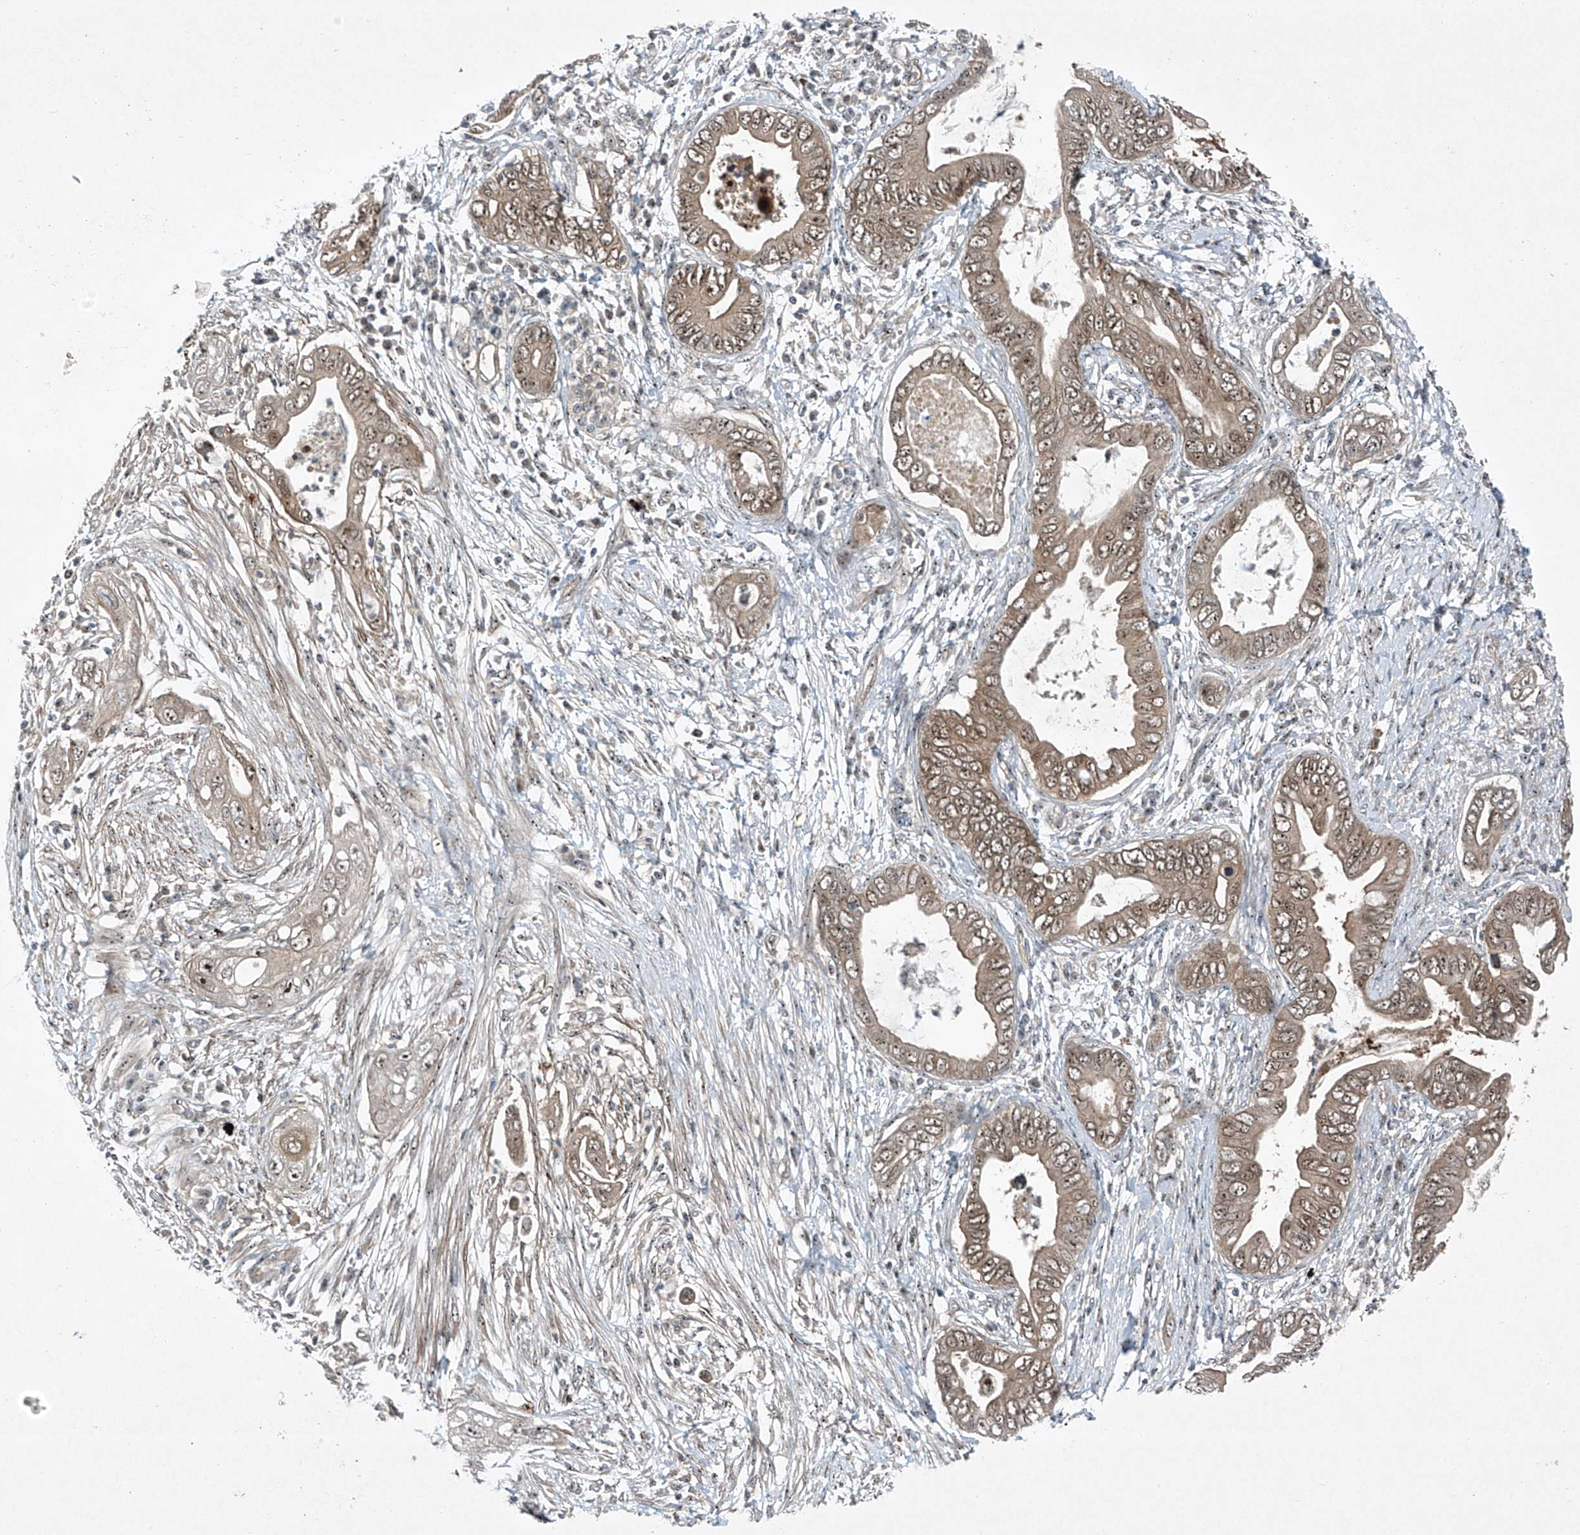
{"staining": {"intensity": "weak", "quantity": ">75%", "location": "cytoplasmic/membranous,nuclear"}, "tissue": "pancreatic cancer", "cell_type": "Tumor cells", "image_type": "cancer", "snomed": [{"axis": "morphology", "description": "Adenocarcinoma, NOS"}, {"axis": "topography", "description": "Pancreas"}], "caption": "Brown immunohistochemical staining in adenocarcinoma (pancreatic) shows weak cytoplasmic/membranous and nuclear expression in approximately >75% of tumor cells.", "gene": "PPCS", "patient": {"sex": "male", "age": 75}}